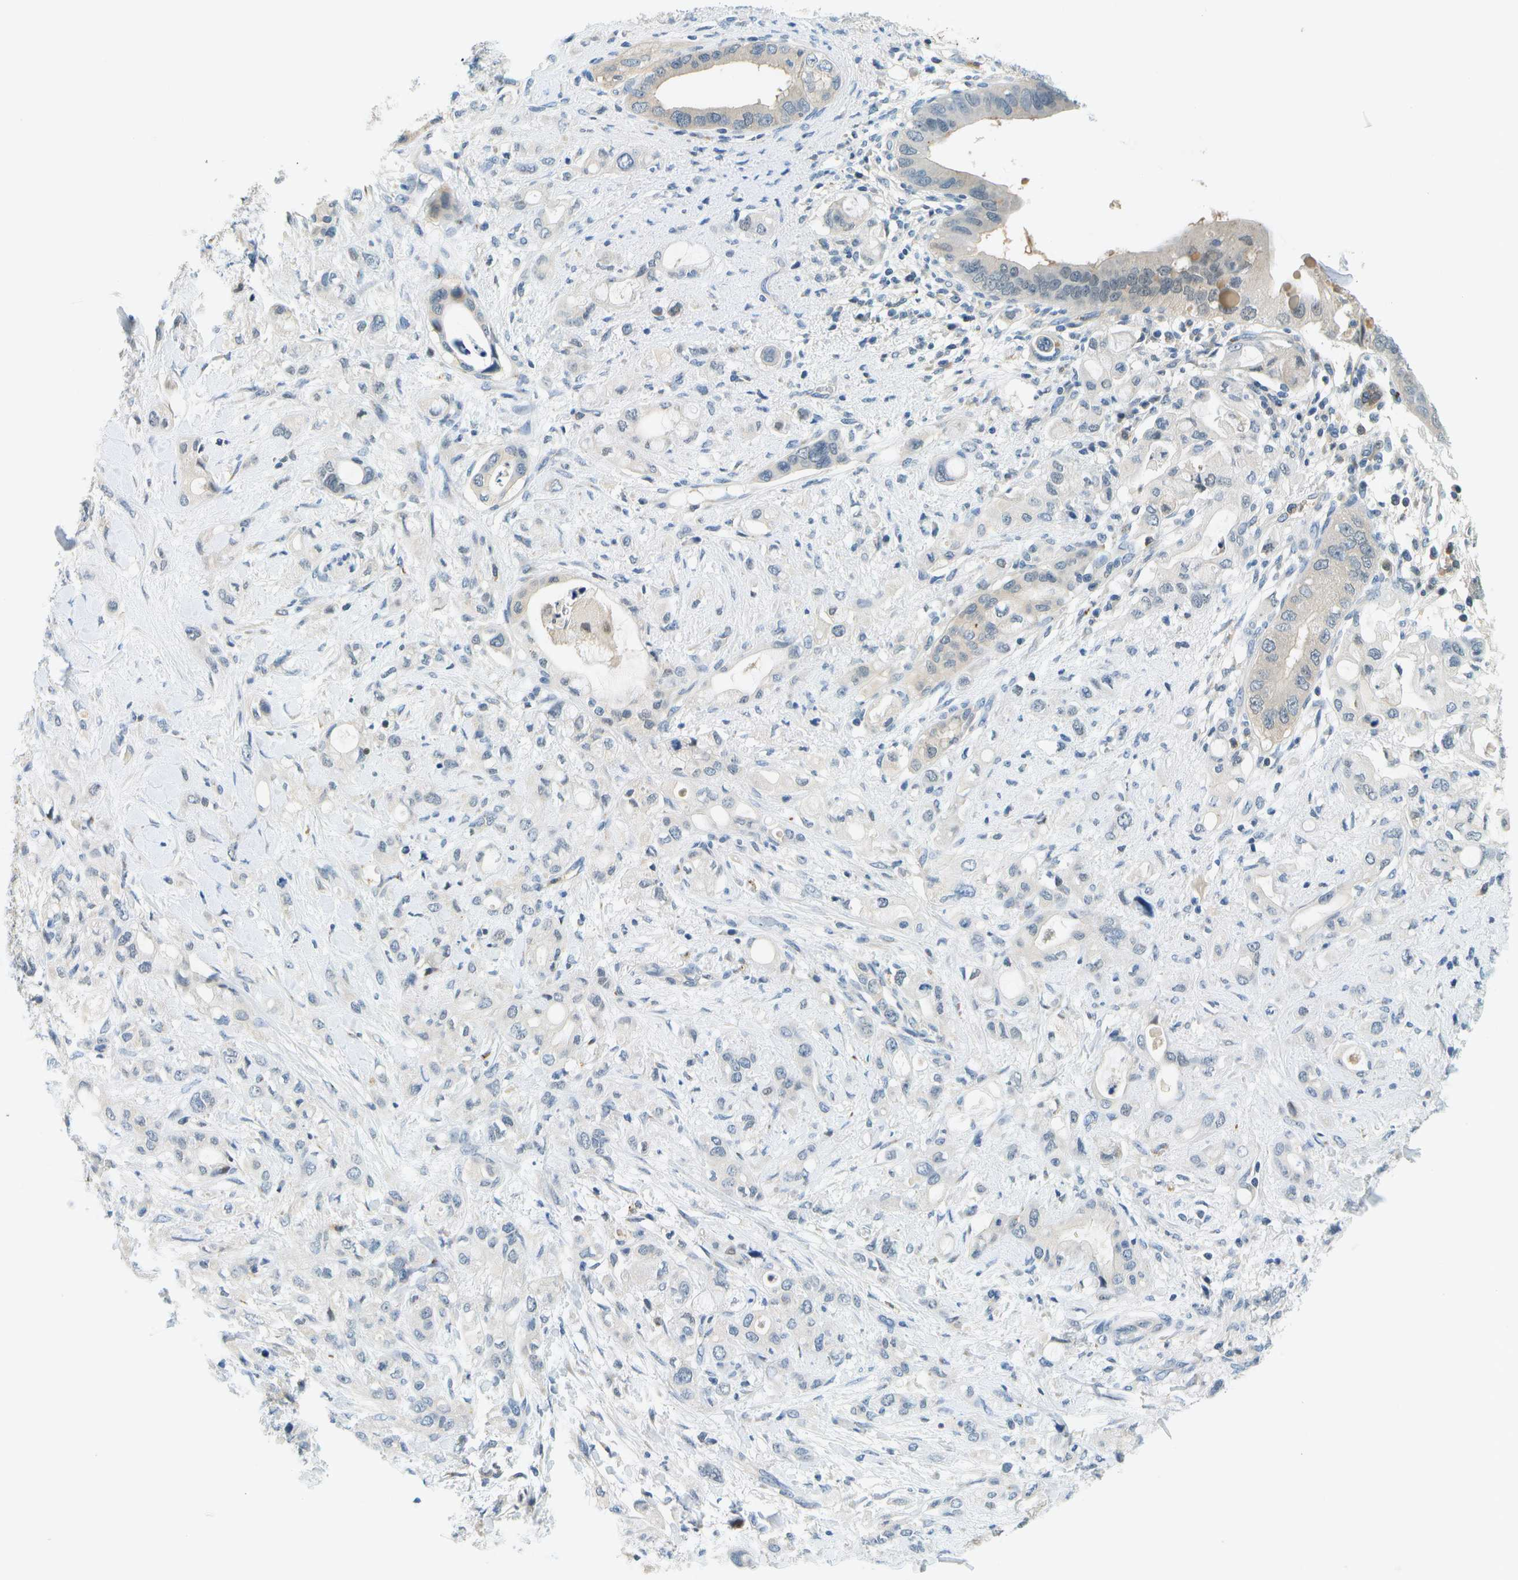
{"staining": {"intensity": "weak", "quantity": "<25%", "location": "cytoplasmic/membranous"}, "tissue": "pancreatic cancer", "cell_type": "Tumor cells", "image_type": "cancer", "snomed": [{"axis": "morphology", "description": "Adenocarcinoma, NOS"}, {"axis": "topography", "description": "Pancreas"}], "caption": "This is an IHC micrograph of human pancreatic cancer. There is no staining in tumor cells.", "gene": "RASGRP2", "patient": {"sex": "female", "age": 56}}